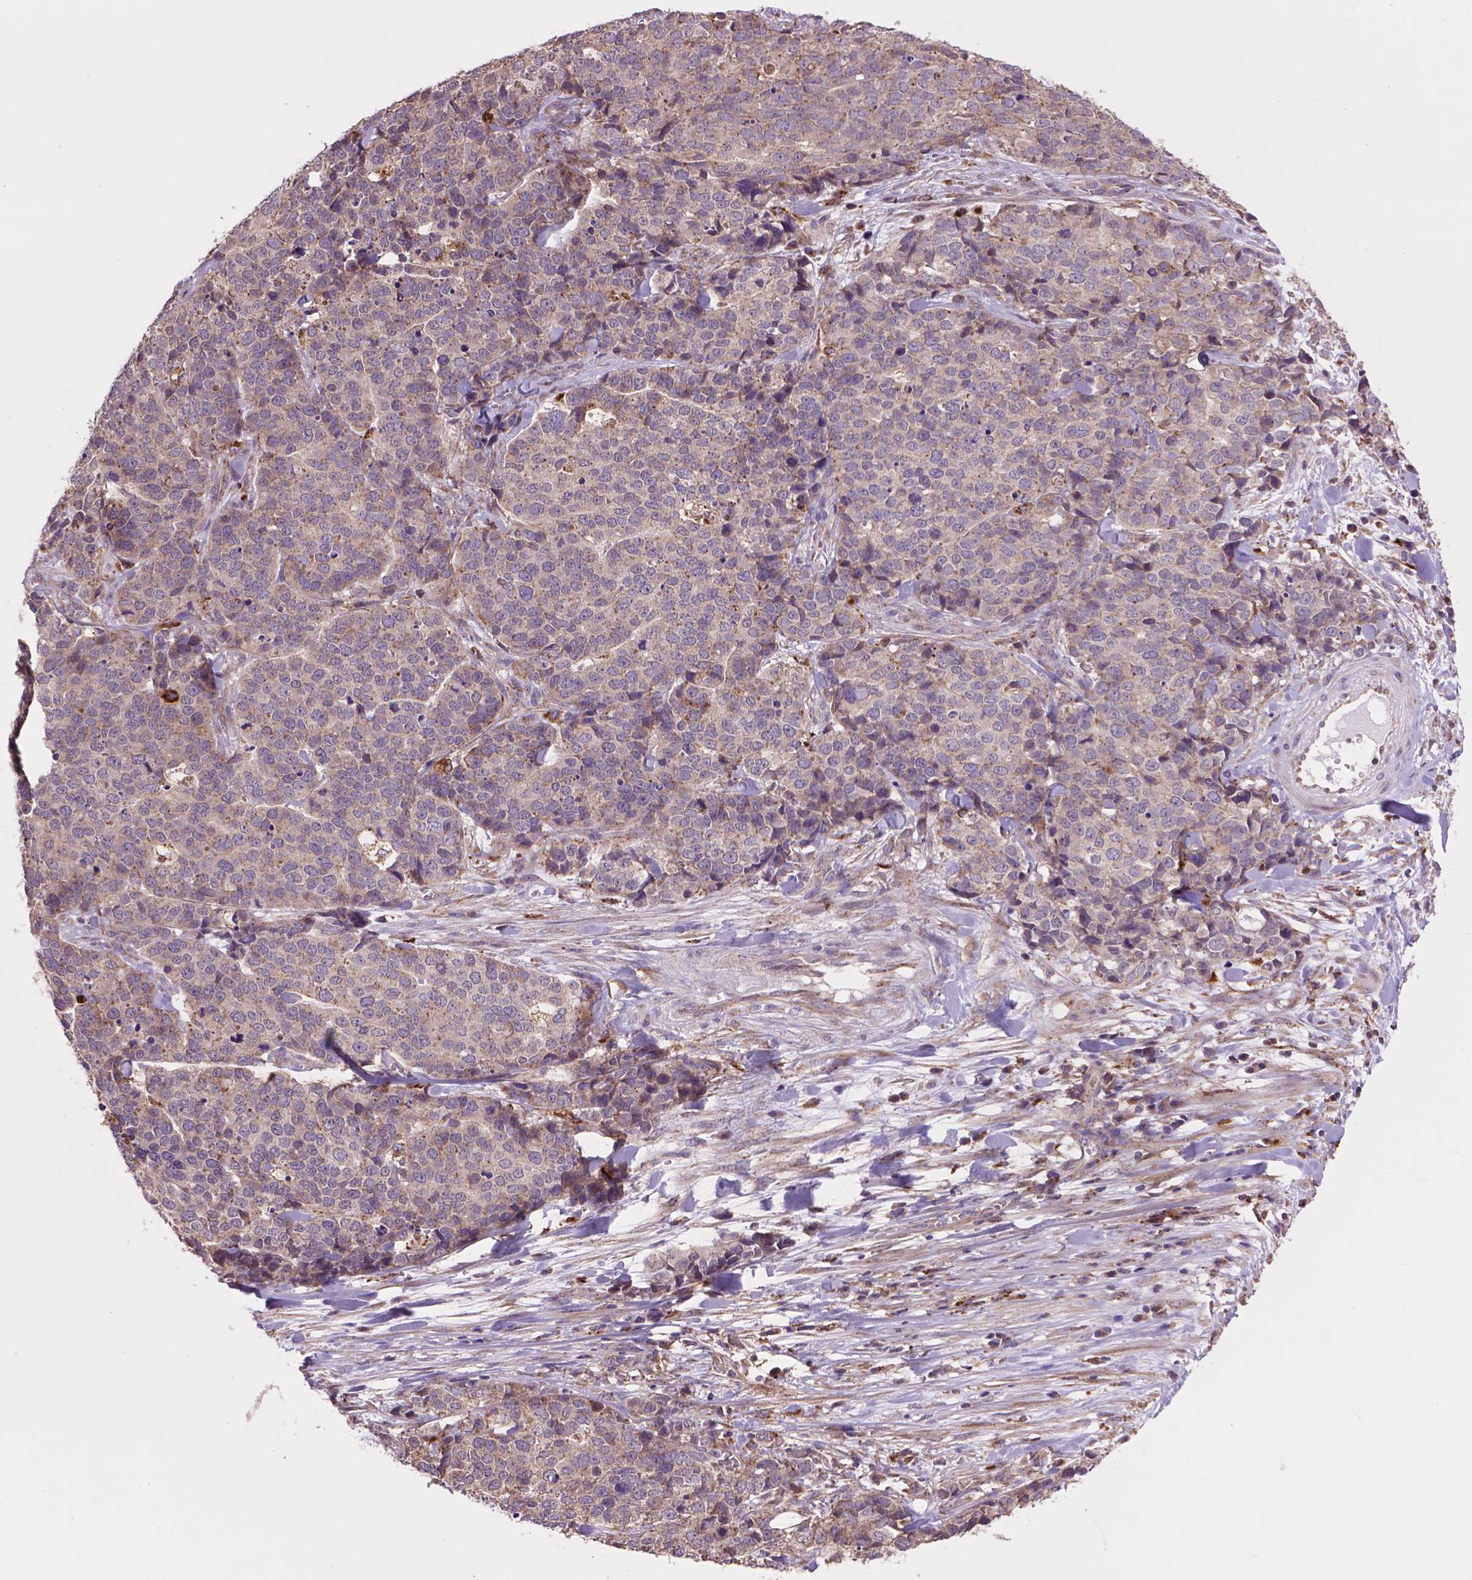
{"staining": {"intensity": "weak", "quantity": ">75%", "location": "cytoplasmic/membranous"}, "tissue": "ovarian cancer", "cell_type": "Tumor cells", "image_type": "cancer", "snomed": [{"axis": "morphology", "description": "Carcinoma, endometroid"}, {"axis": "topography", "description": "Ovary"}], "caption": "IHC image of human ovarian cancer (endometroid carcinoma) stained for a protein (brown), which displays low levels of weak cytoplasmic/membranous staining in about >75% of tumor cells.", "gene": "GLB1", "patient": {"sex": "female", "age": 65}}